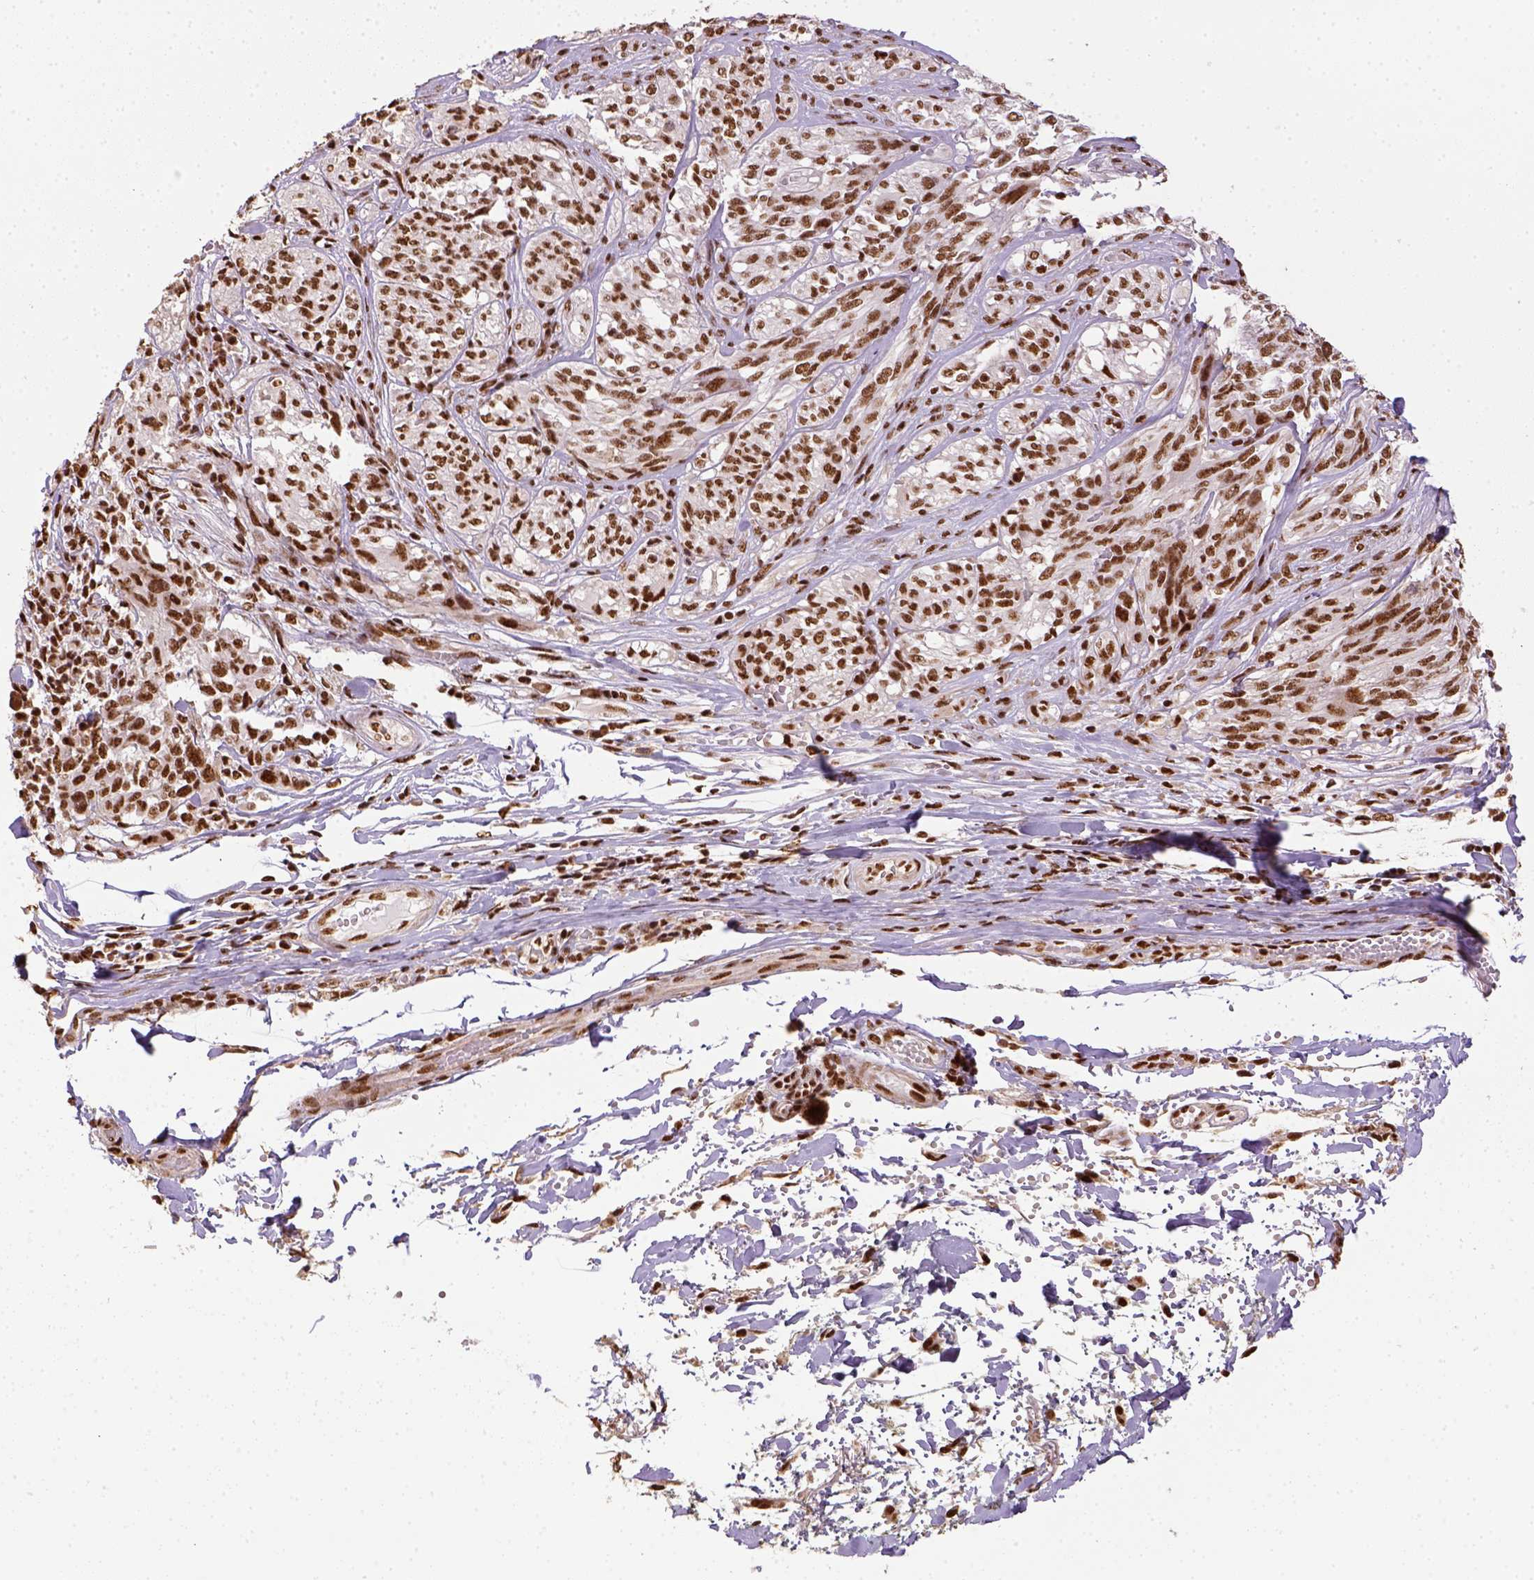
{"staining": {"intensity": "strong", "quantity": ">75%", "location": "nuclear"}, "tissue": "melanoma", "cell_type": "Tumor cells", "image_type": "cancer", "snomed": [{"axis": "morphology", "description": "Malignant melanoma, NOS"}, {"axis": "topography", "description": "Skin"}], "caption": "Immunohistochemical staining of malignant melanoma shows high levels of strong nuclear protein staining in about >75% of tumor cells. The protein of interest is shown in brown color, while the nuclei are stained blue.", "gene": "CCAR1", "patient": {"sex": "female", "age": 91}}